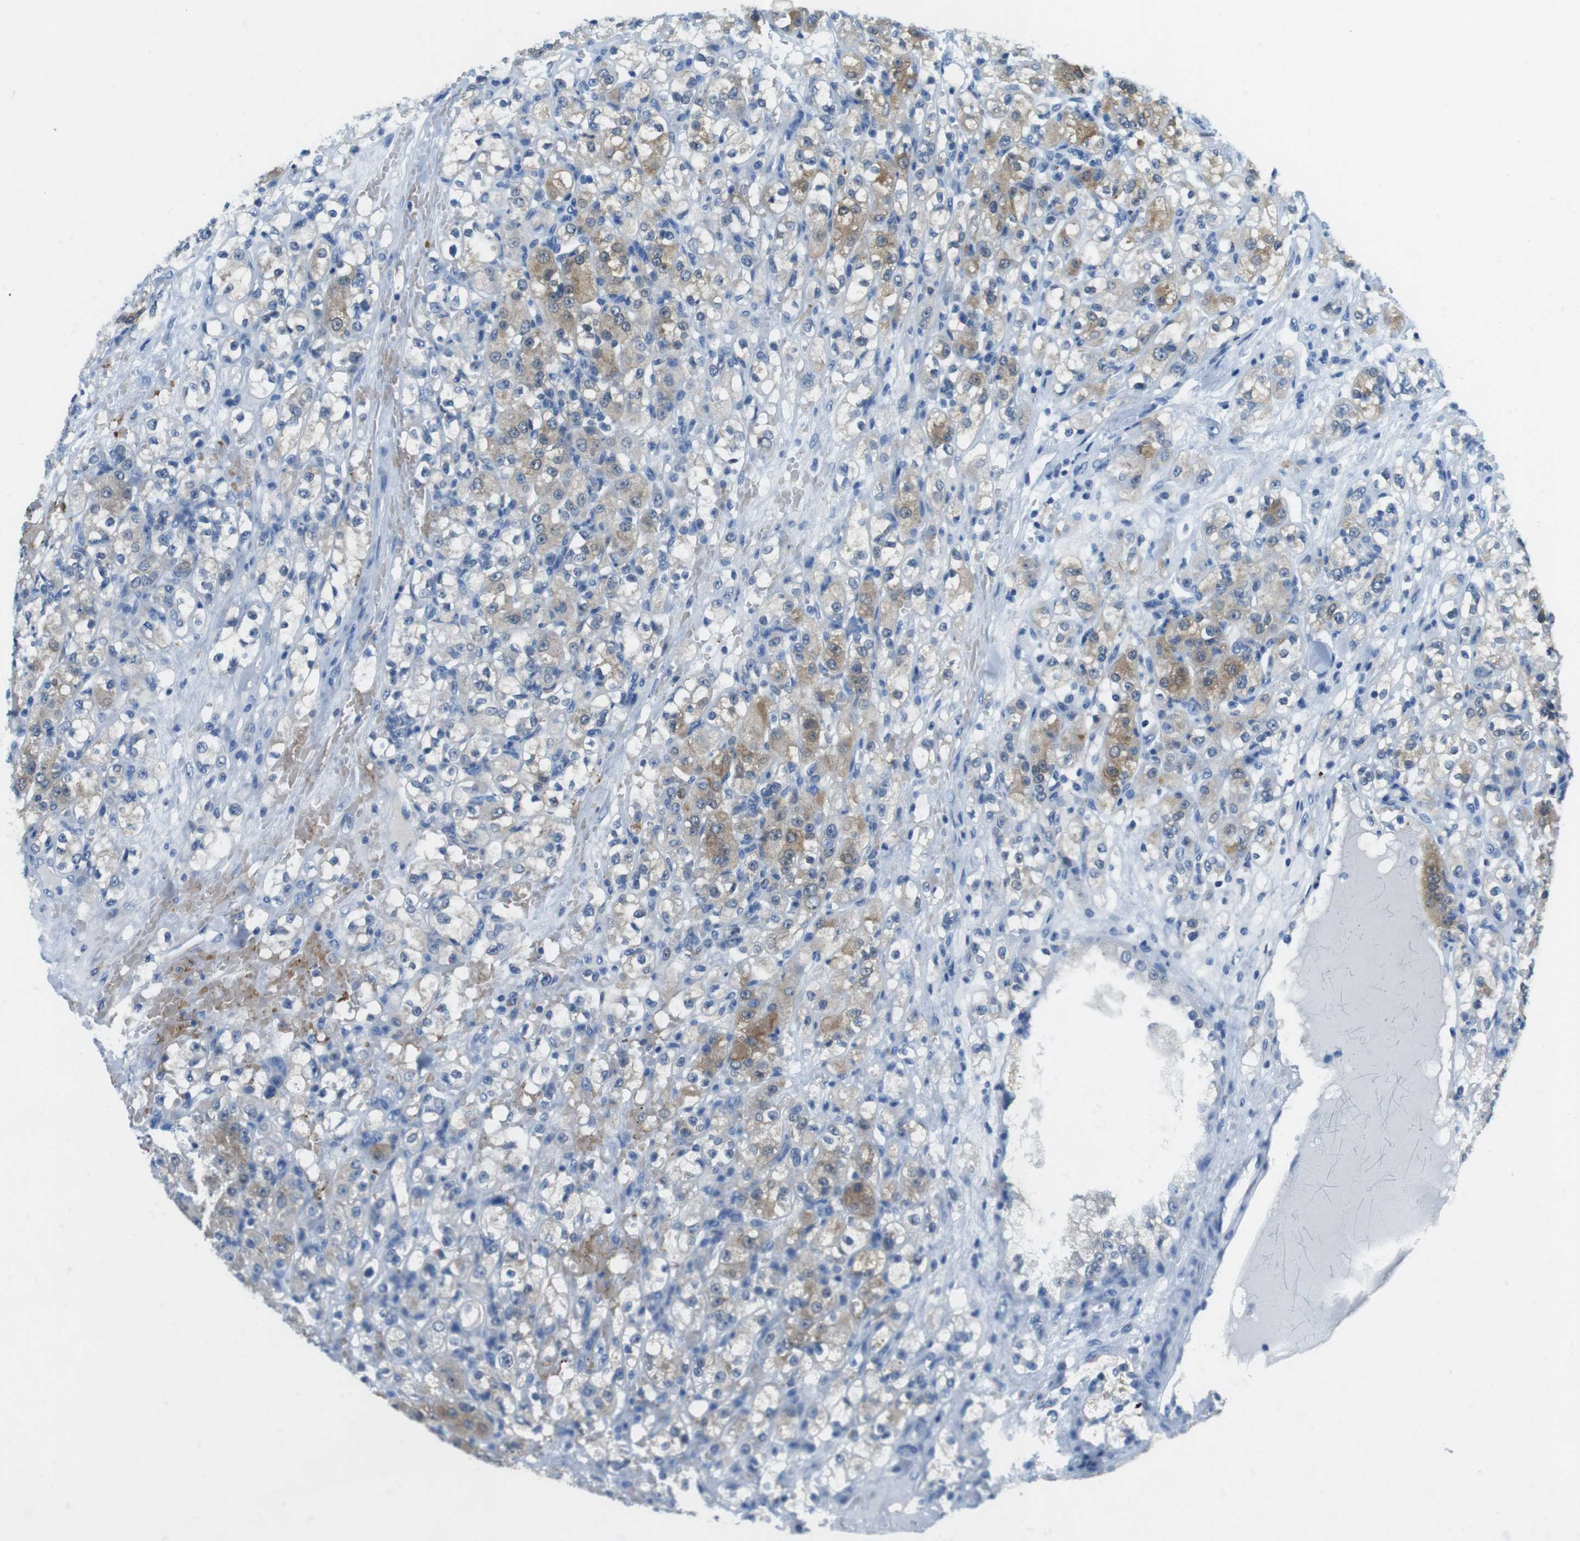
{"staining": {"intensity": "moderate", "quantity": "25%-75%", "location": "cytoplasmic/membranous"}, "tissue": "renal cancer", "cell_type": "Tumor cells", "image_type": "cancer", "snomed": [{"axis": "morphology", "description": "Normal tissue, NOS"}, {"axis": "morphology", "description": "Adenocarcinoma, NOS"}, {"axis": "topography", "description": "Kidney"}], "caption": "A medium amount of moderate cytoplasmic/membranous expression is present in approximately 25%-75% of tumor cells in renal cancer (adenocarcinoma) tissue.", "gene": "TFAP2C", "patient": {"sex": "male", "age": 61}}